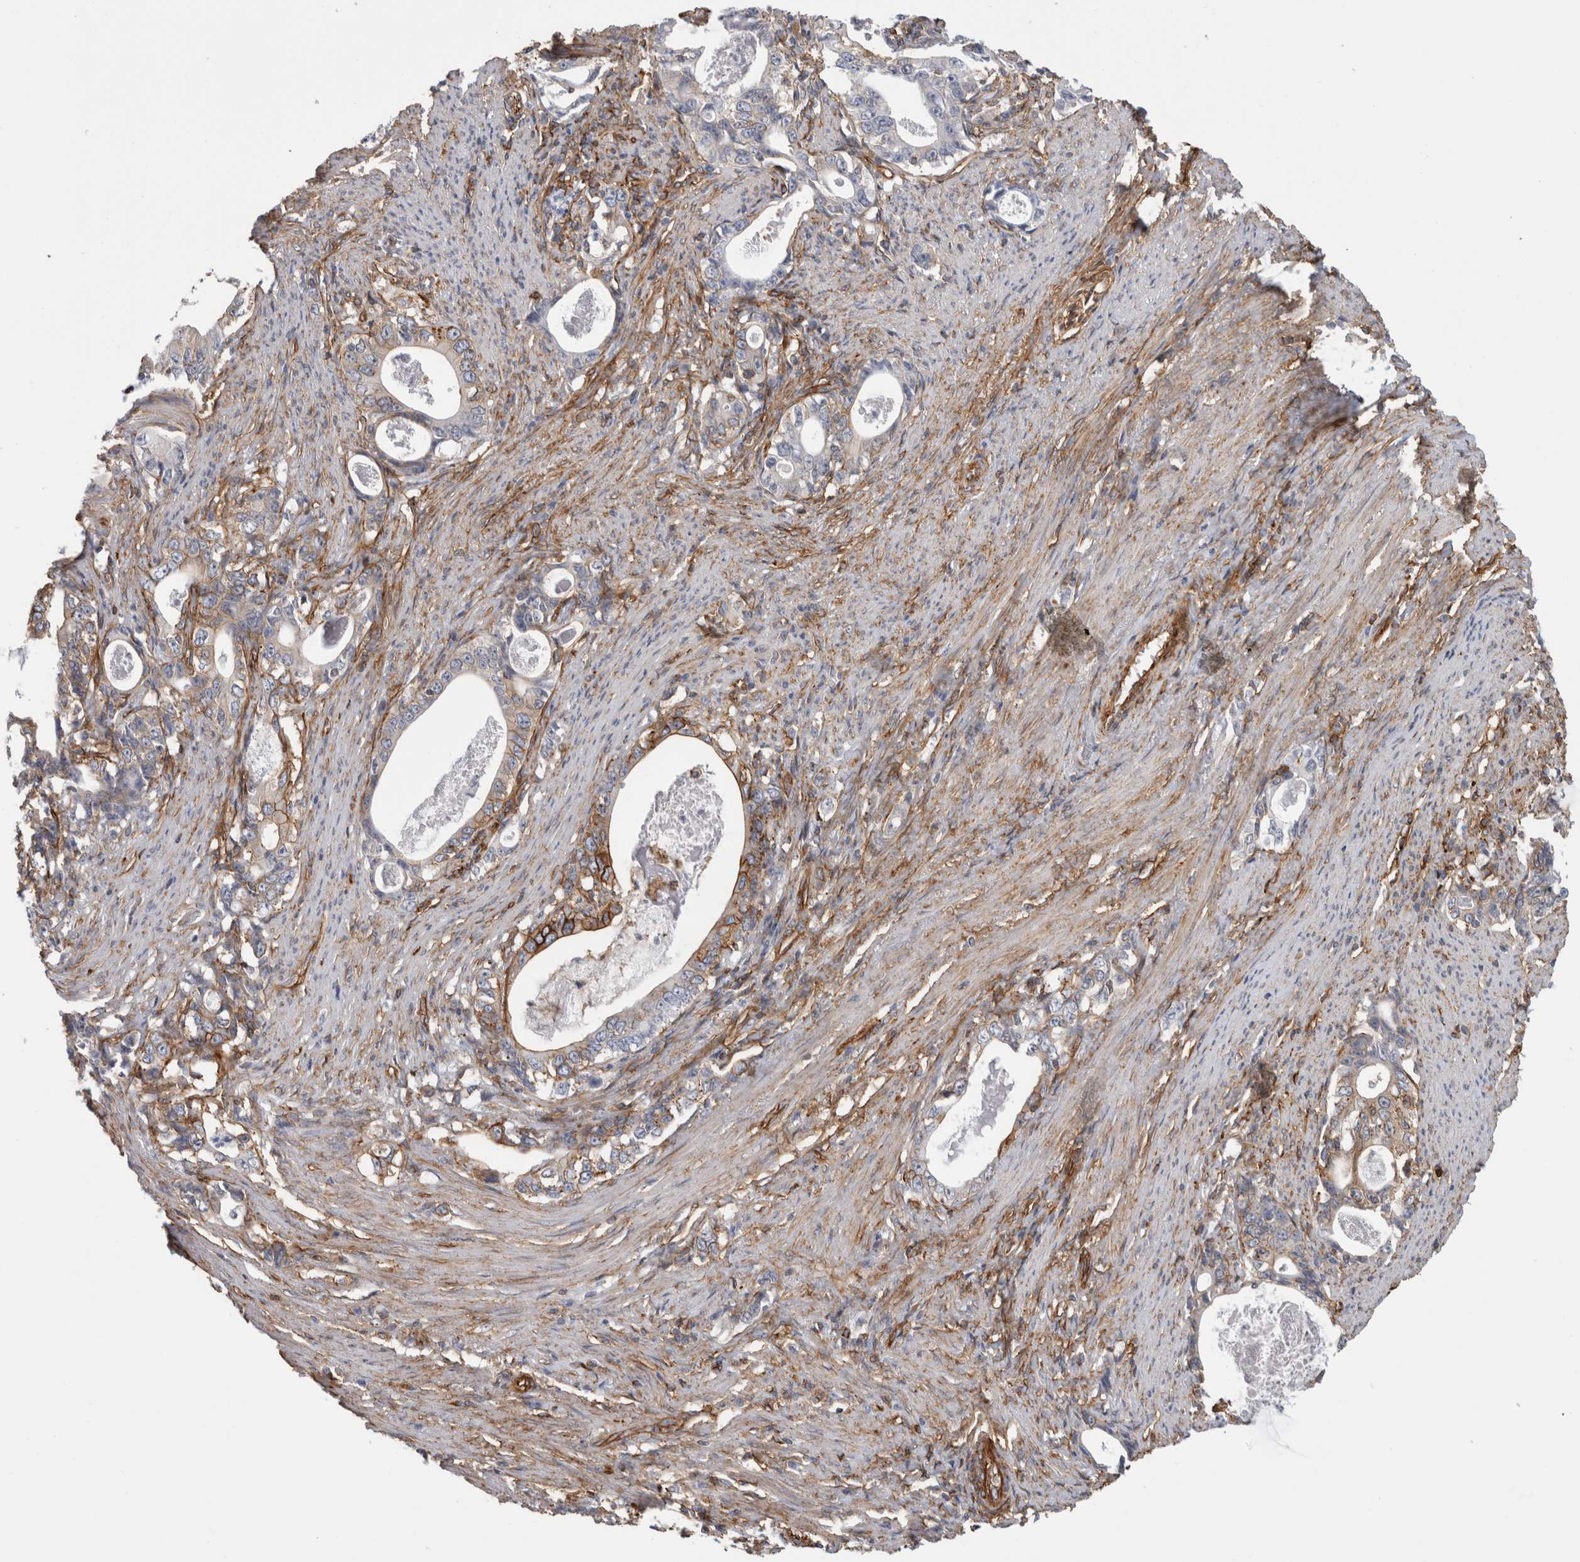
{"staining": {"intensity": "moderate", "quantity": "25%-75%", "location": "cytoplasmic/membranous"}, "tissue": "stomach cancer", "cell_type": "Tumor cells", "image_type": "cancer", "snomed": [{"axis": "morphology", "description": "Adenocarcinoma, NOS"}, {"axis": "topography", "description": "Stomach, lower"}], "caption": "Protein expression analysis of stomach adenocarcinoma reveals moderate cytoplasmic/membranous expression in about 25%-75% of tumor cells. Ihc stains the protein of interest in brown and the nuclei are stained blue.", "gene": "AHNAK", "patient": {"sex": "female", "age": 72}}